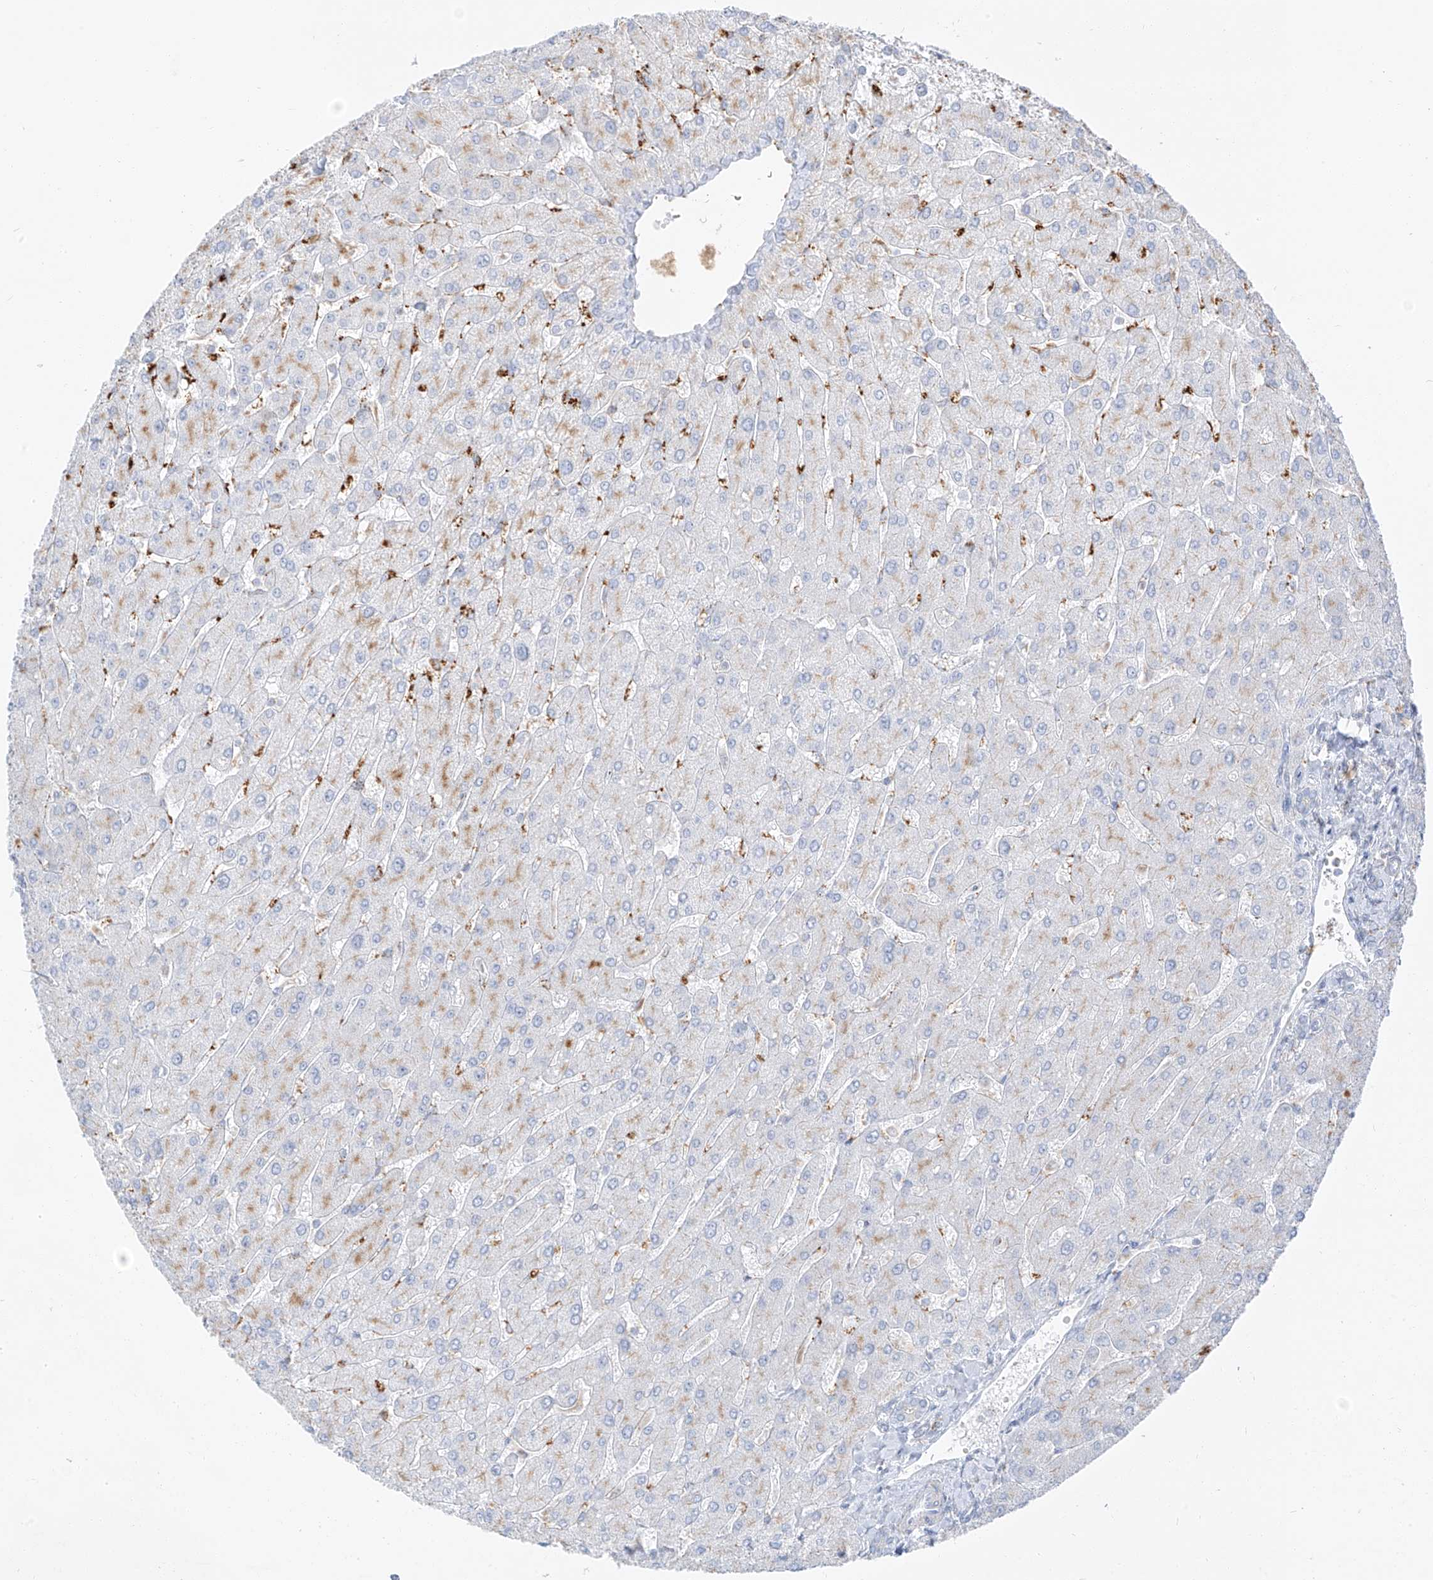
{"staining": {"intensity": "negative", "quantity": "none", "location": "none"}, "tissue": "liver", "cell_type": "Cholangiocytes", "image_type": "normal", "snomed": [{"axis": "morphology", "description": "Normal tissue, NOS"}, {"axis": "topography", "description": "Liver"}], "caption": "DAB immunohistochemical staining of benign human liver shows no significant staining in cholangiocytes. (IHC, brightfield microscopy, high magnification).", "gene": "SLC35F6", "patient": {"sex": "male", "age": 55}}